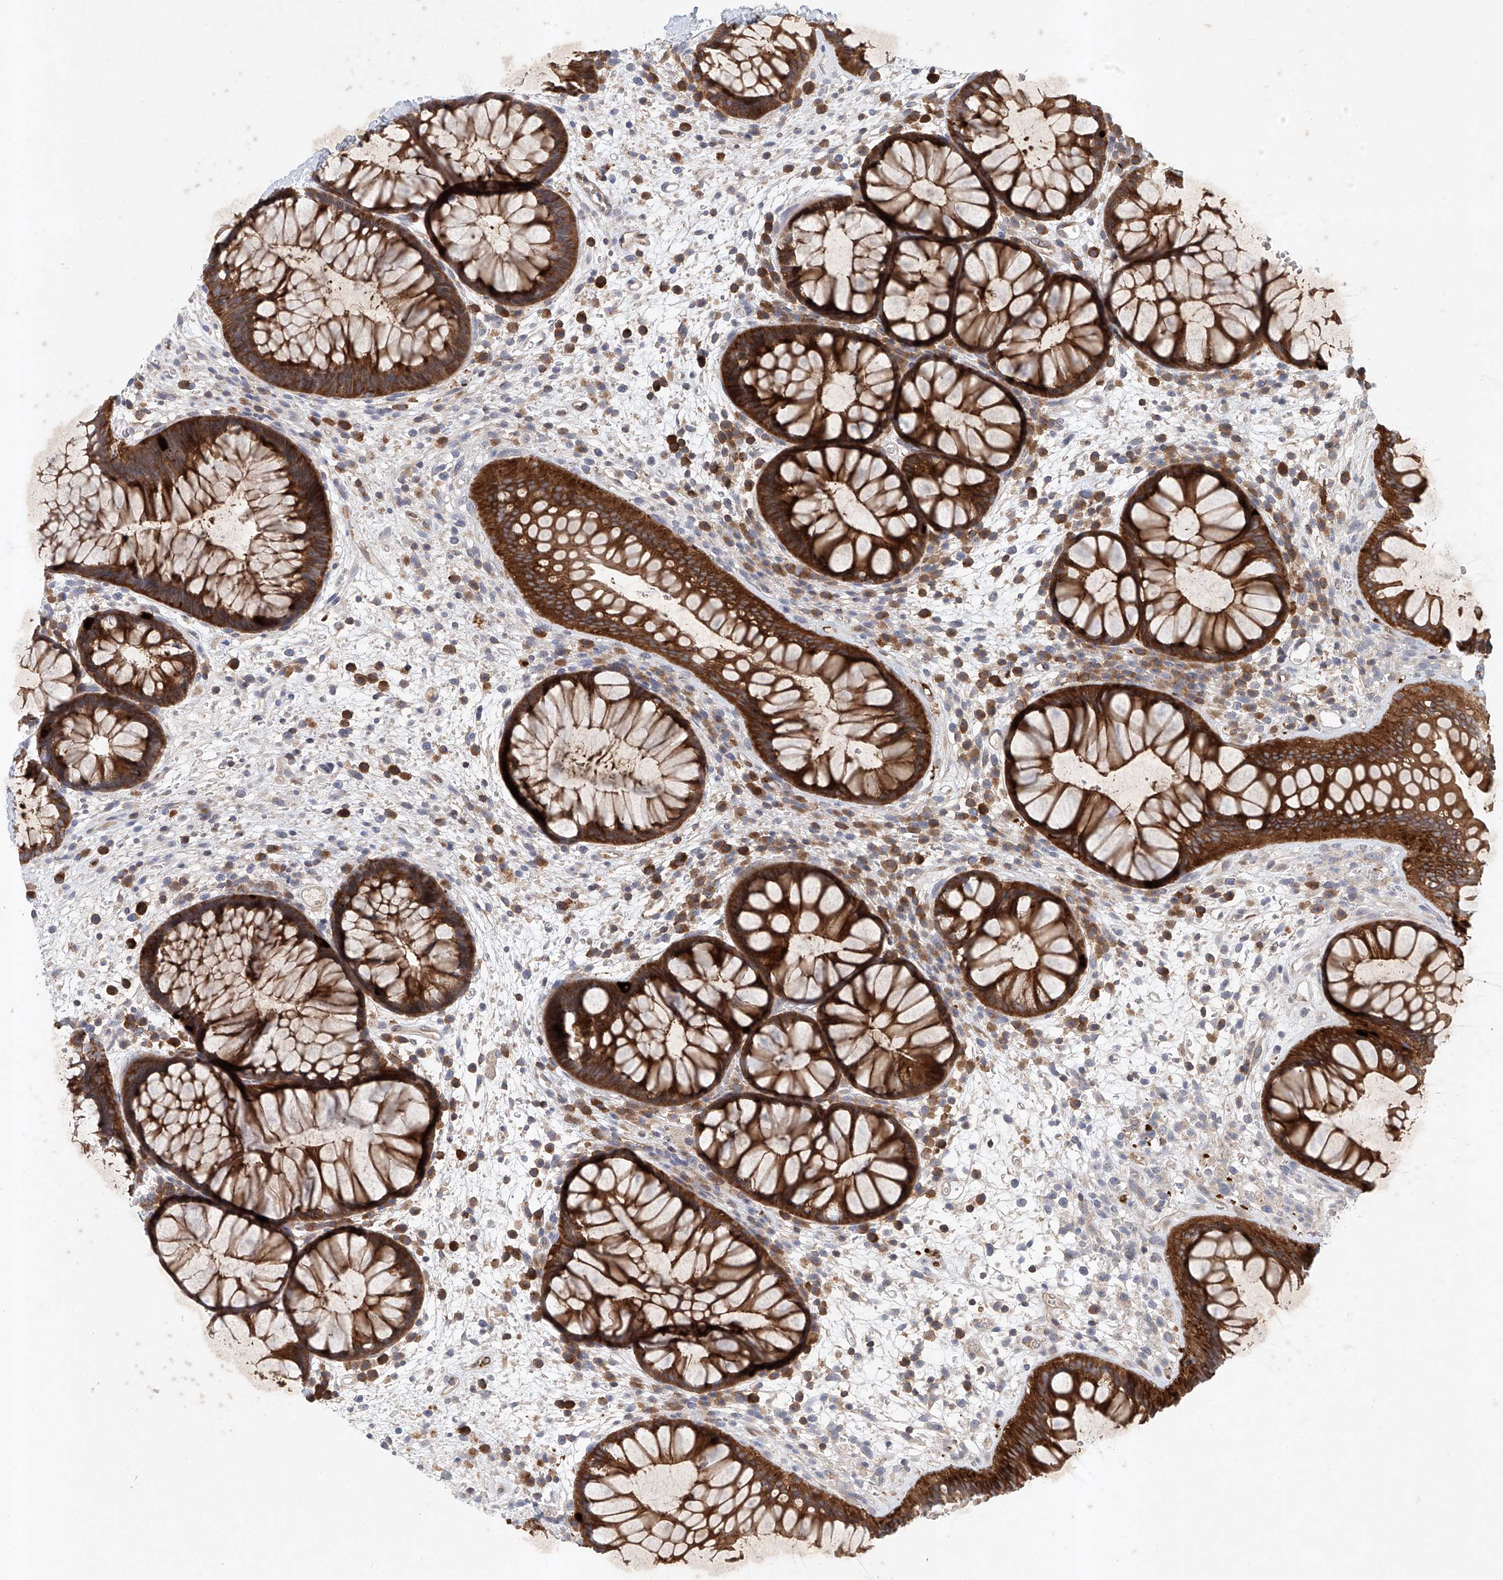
{"staining": {"intensity": "strong", "quantity": ">75%", "location": "cytoplasmic/membranous"}, "tissue": "rectum", "cell_type": "Glandular cells", "image_type": "normal", "snomed": [{"axis": "morphology", "description": "Normal tissue, NOS"}, {"axis": "topography", "description": "Rectum"}], "caption": "The photomicrograph demonstrates a brown stain indicating the presence of a protein in the cytoplasmic/membranous of glandular cells in rectum.", "gene": "CARMIL1", "patient": {"sex": "male", "age": 51}}